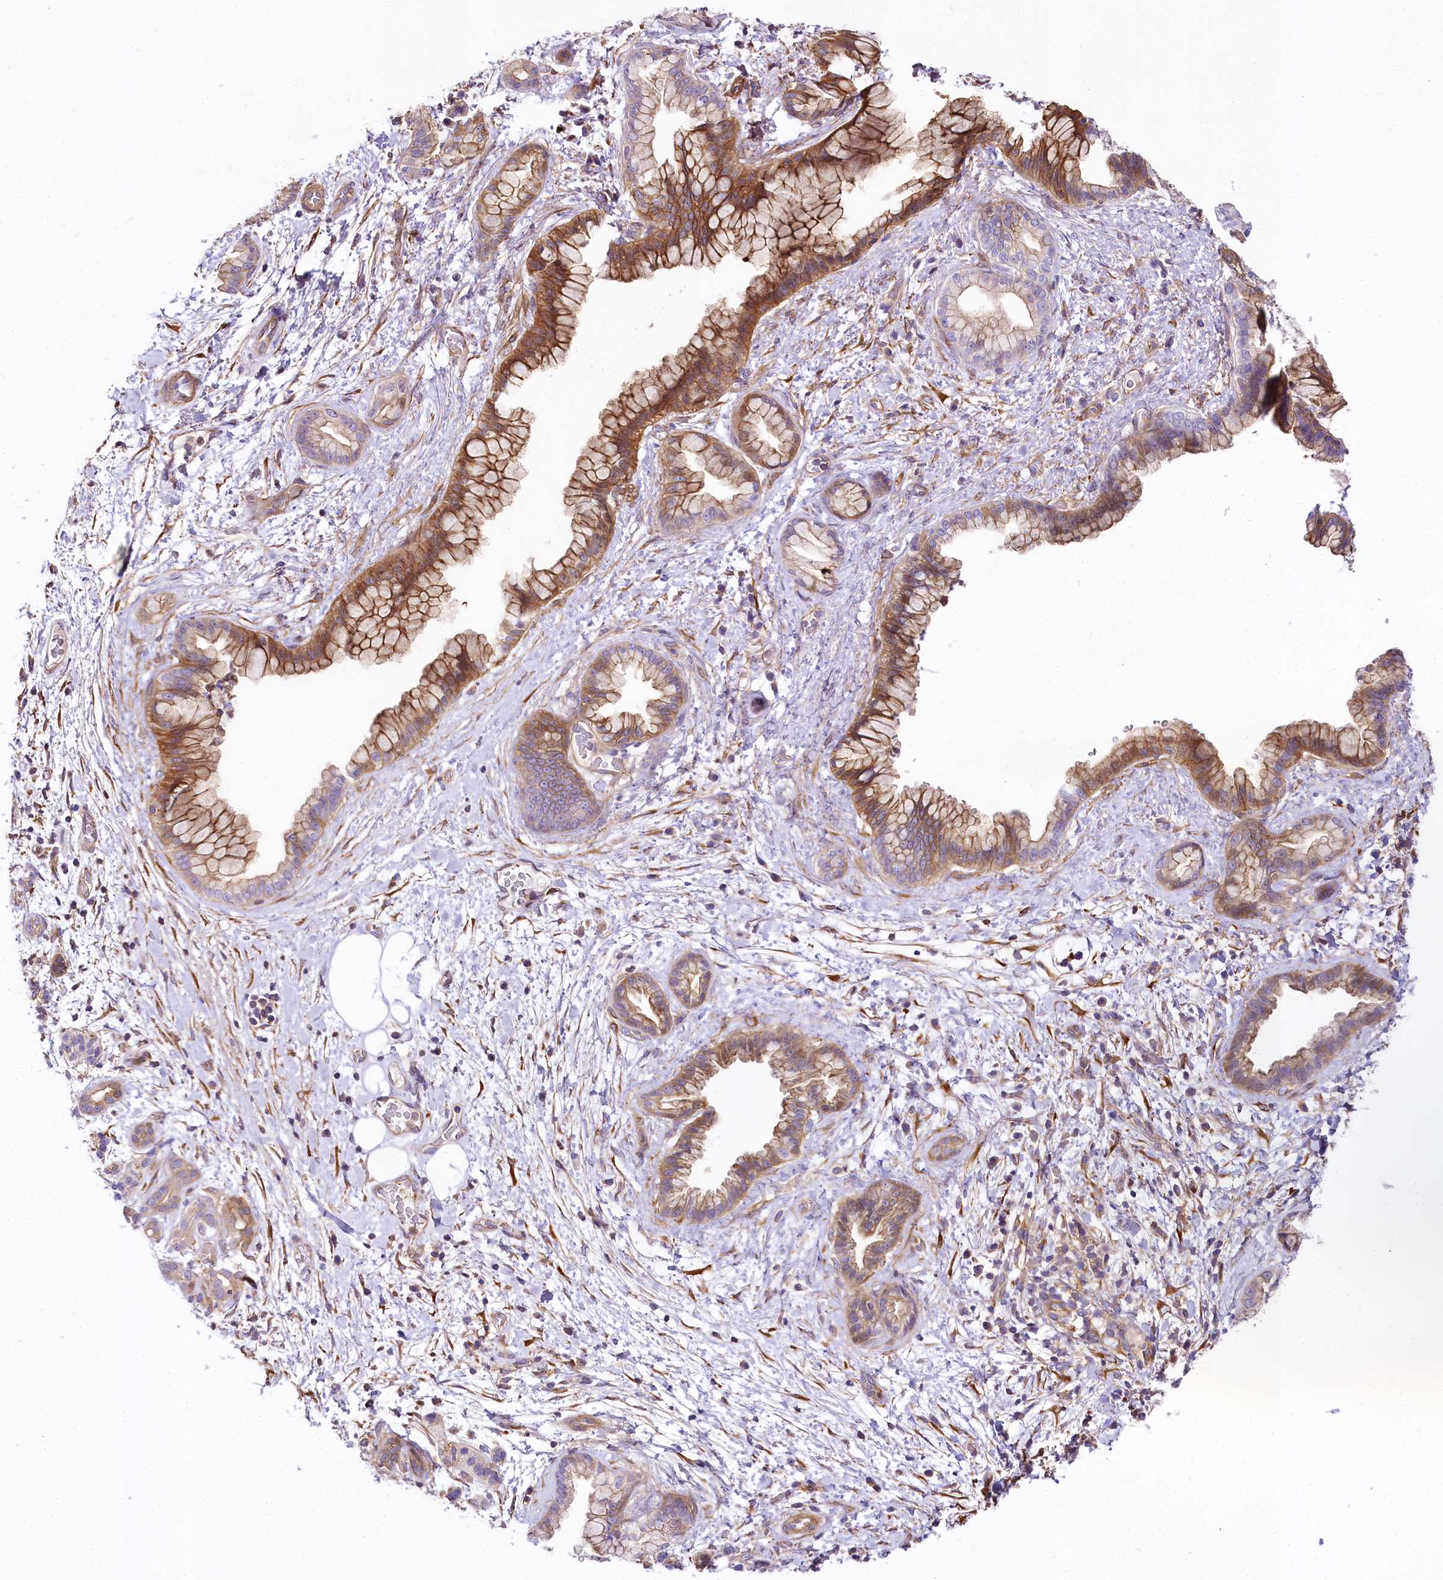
{"staining": {"intensity": "moderate", "quantity": ">75%", "location": "cytoplasmic/membranous"}, "tissue": "pancreatic cancer", "cell_type": "Tumor cells", "image_type": "cancer", "snomed": [{"axis": "morphology", "description": "Adenocarcinoma, NOS"}, {"axis": "topography", "description": "Pancreas"}], "caption": "Pancreatic adenocarcinoma tissue exhibits moderate cytoplasmic/membranous positivity in approximately >75% of tumor cells", "gene": "FCHSD2", "patient": {"sex": "female", "age": 78}}